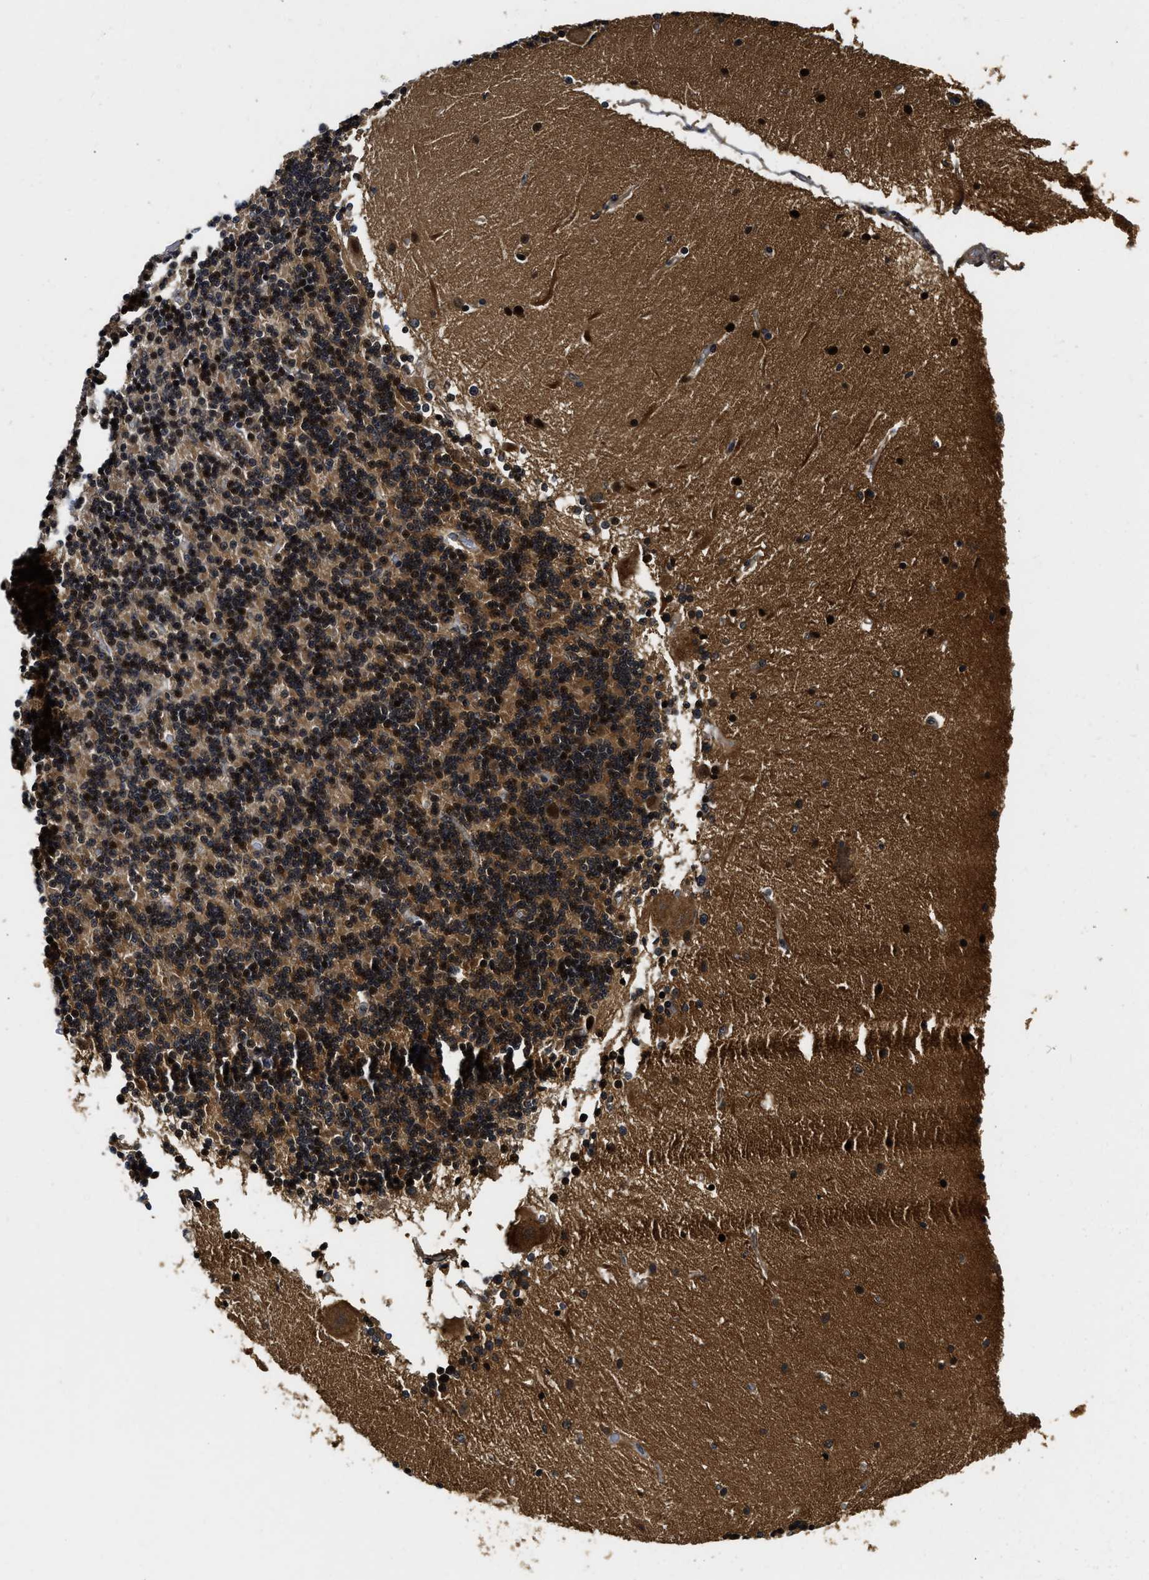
{"staining": {"intensity": "strong", "quantity": ">75%", "location": "cytoplasmic/membranous,nuclear"}, "tissue": "cerebellum", "cell_type": "Cells in granular layer", "image_type": "normal", "snomed": [{"axis": "morphology", "description": "Normal tissue, NOS"}, {"axis": "topography", "description": "Cerebellum"}], "caption": "Strong cytoplasmic/membranous,nuclear expression is seen in about >75% of cells in granular layer in normal cerebellum.", "gene": "ADSL", "patient": {"sex": "female", "age": 54}}